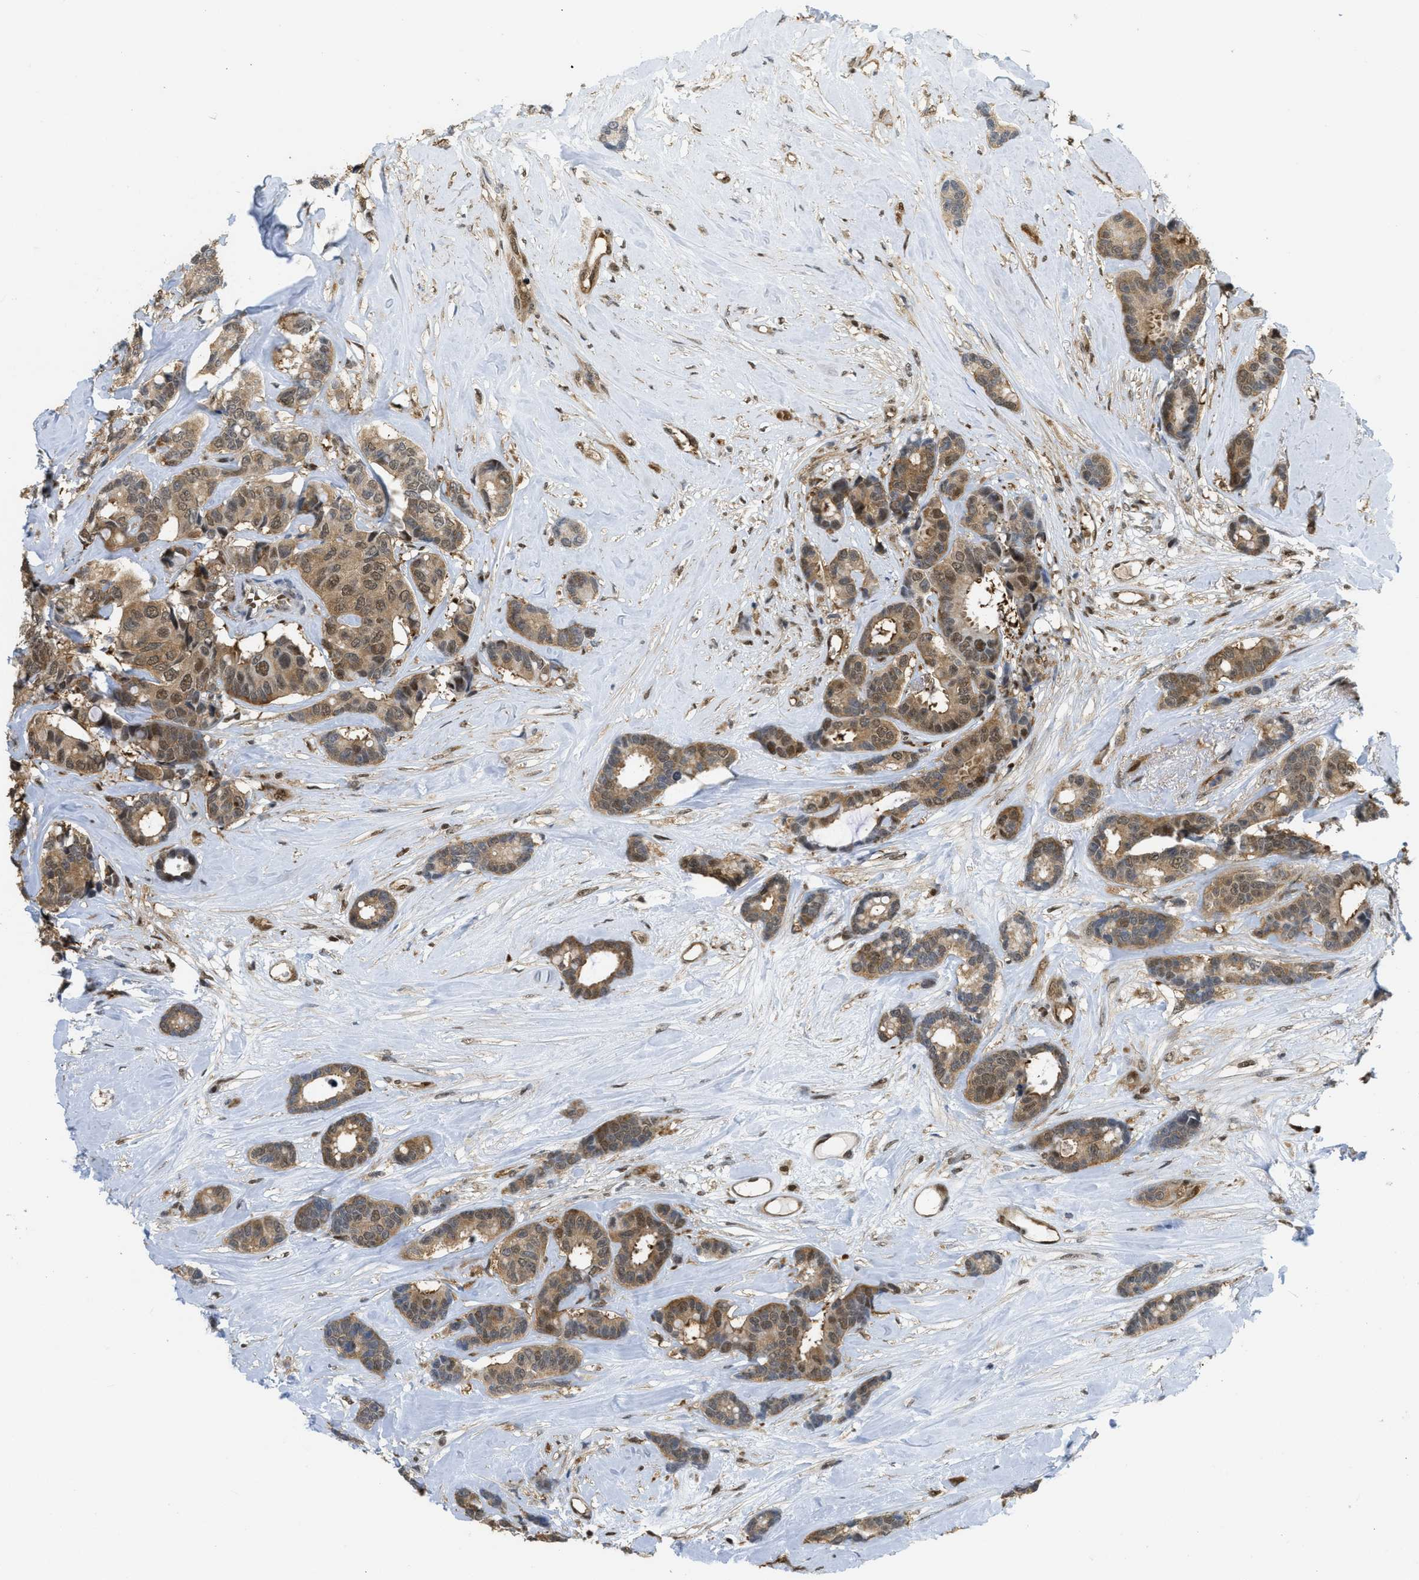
{"staining": {"intensity": "moderate", "quantity": "25%-75%", "location": "cytoplasmic/membranous,nuclear"}, "tissue": "breast cancer", "cell_type": "Tumor cells", "image_type": "cancer", "snomed": [{"axis": "morphology", "description": "Duct carcinoma"}, {"axis": "topography", "description": "Breast"}], "caption": "Protein positivity by IHC shows moderate cytoplasmic/membranous and nuclear positivity in about 25%-75% of tumor cells in breast infiltrating ductal carcinoma. (Brightfield microscopy of DAB IHC at high magnification).", "gene": "PSMC5", "patient": {"sex": "female", "age": 87}}